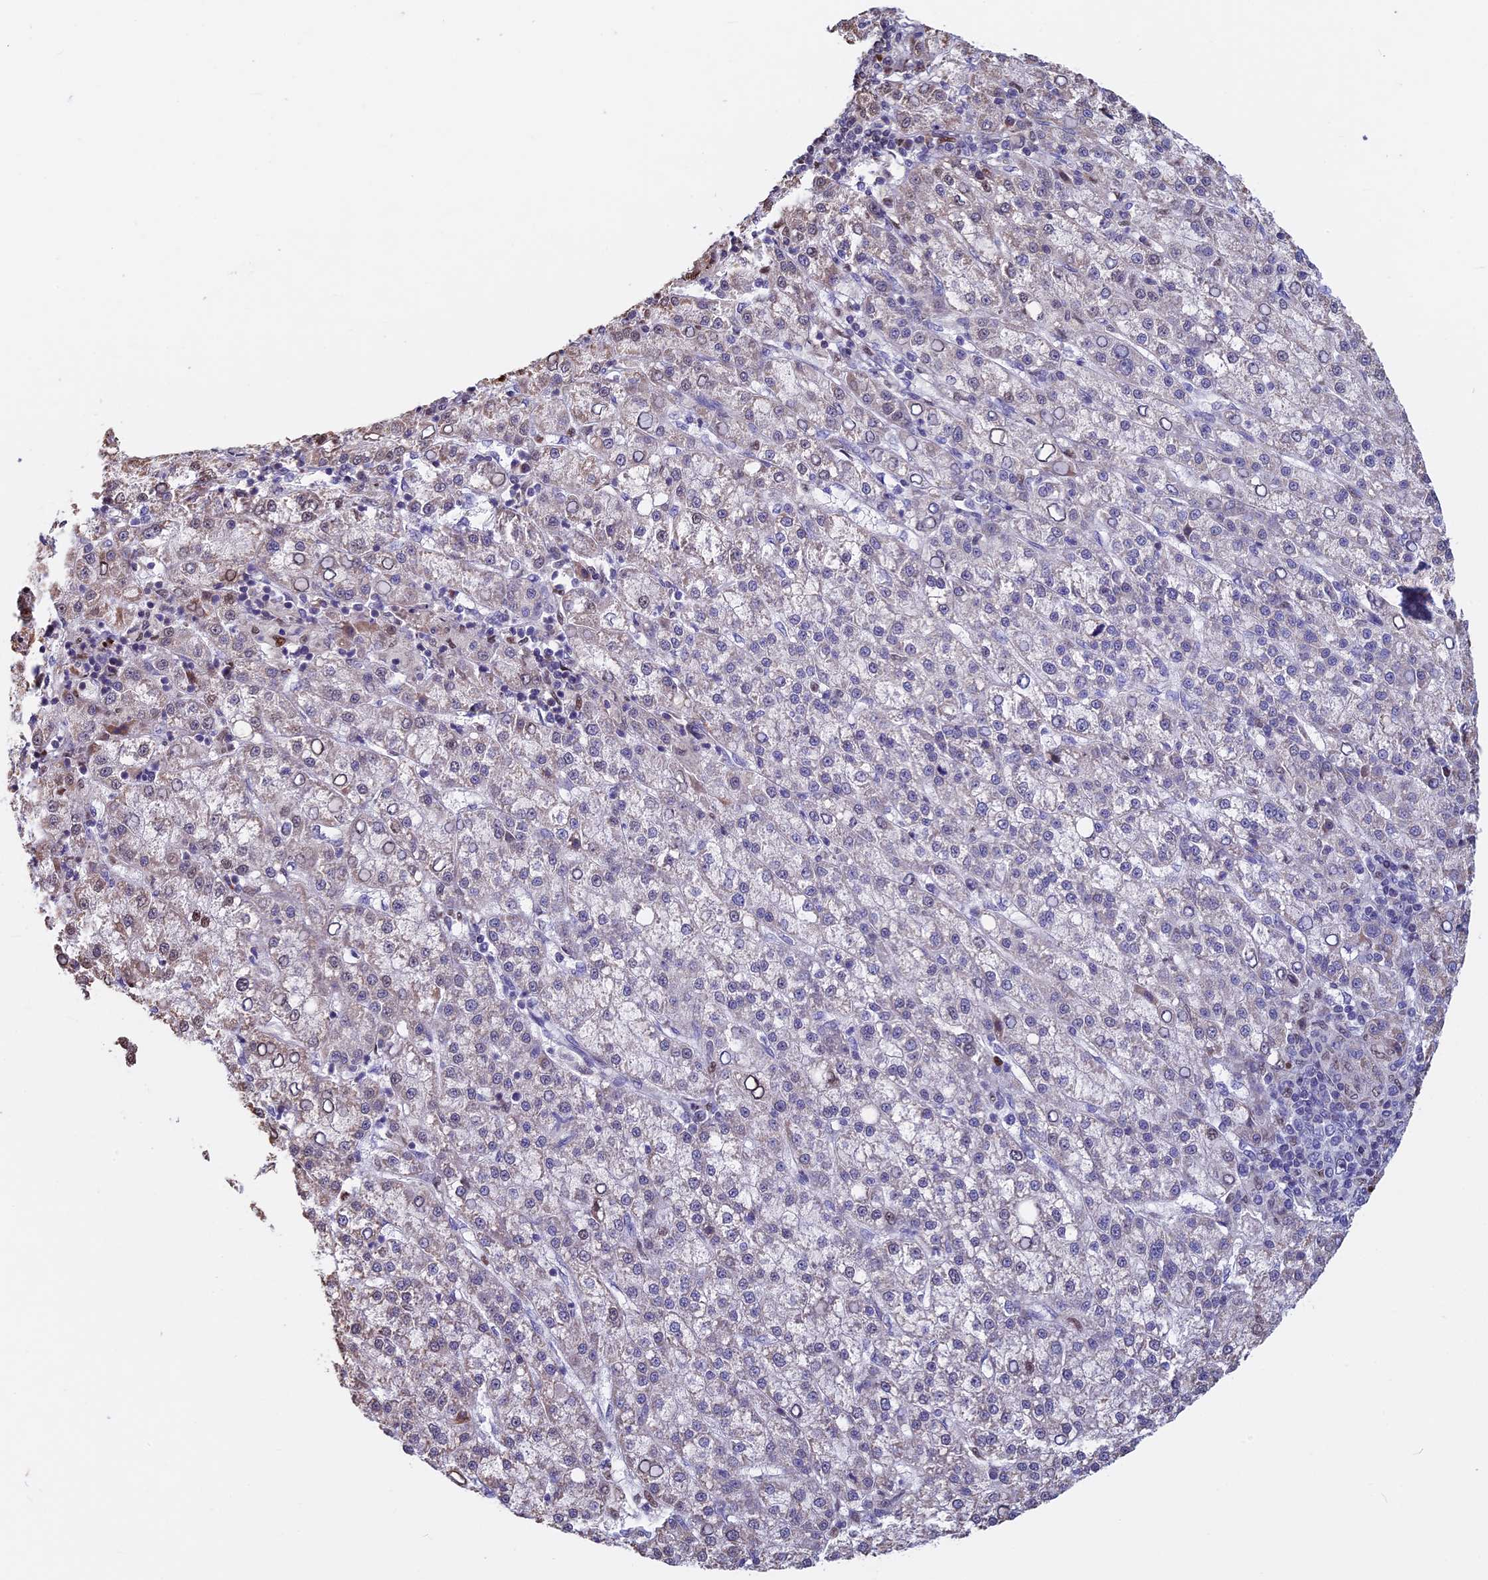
{"staining": {"intensity": "moderate", "quantity": "<25%", "location": "cytoplasmic/membranous"}, "tissue": "liver cancer", "cell_type": "Tumor cells", "image_type": "cancer", "snomed": [{"axis": "morphology", "description": "Carcinoma, Hepatocellular, NOS"}, {"axis": "topography", "description": "Liver"}], "caption": "DAB immunohistochemical staining of liver hepatocellular carcinoma demonstrates moderate cytoplasmic/membranous protein positivity in about <25% of tumor cells.", "gene": "ACSS1", "patient": {"sex": "female", "age": 58}}